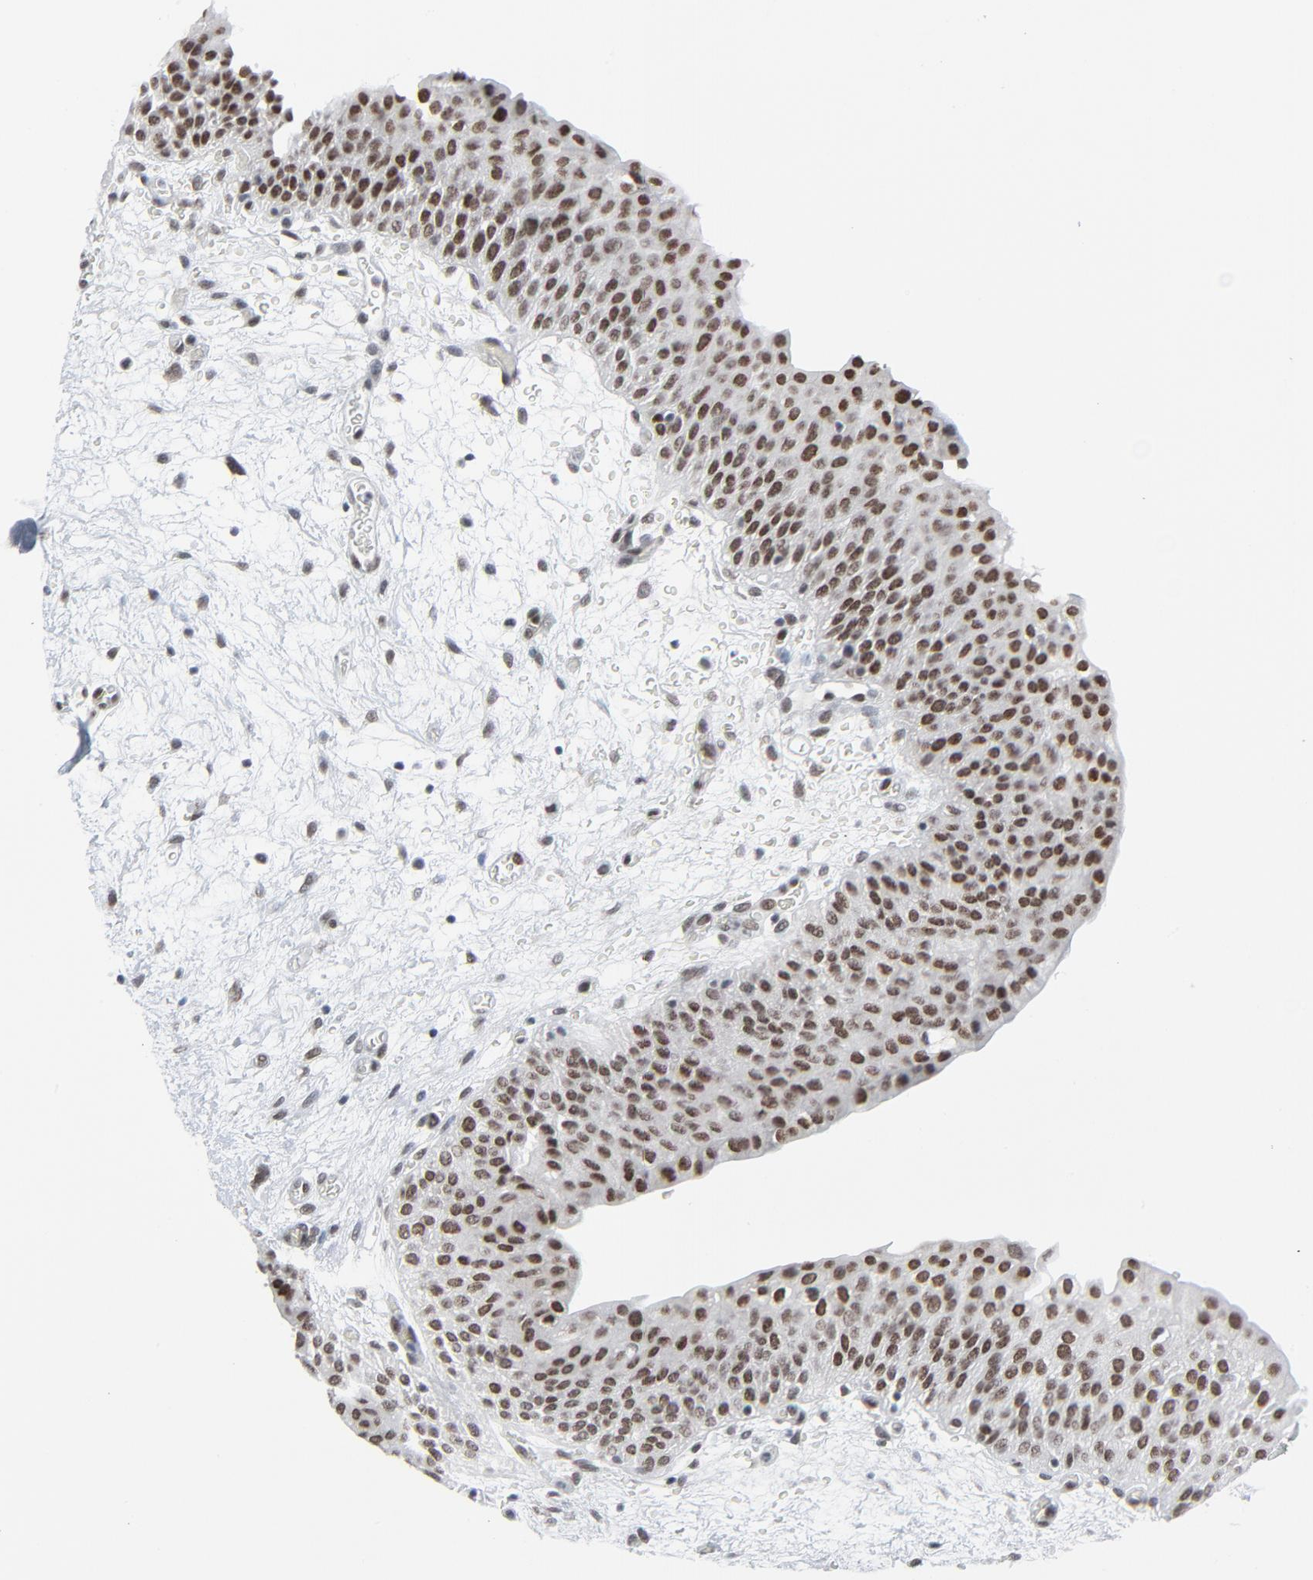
{"staining": {"intensity": "moderate", "quantity": ">75%", "location": "nuclear"}, "tissue": "urinary bladder", "cell_type": "Urothelial cells", "image_type": "normal", "snomed": [{"axis": "morphology", "description": "Normal tissue, NOS"}, {"axis": "morphology", "description": "Dysplasia, NOS"}, {"axis": "topography", "description": "Urinary bladder"}], "caption": "Immunohistochemical staining of benign human urinary bladder reveals moderate nuclear protein staining in about >75% of urothelial cells. Nuclei are stained in blue.", "gene": "FBXO28", "patient": {"sex": "male", "age": 35}}